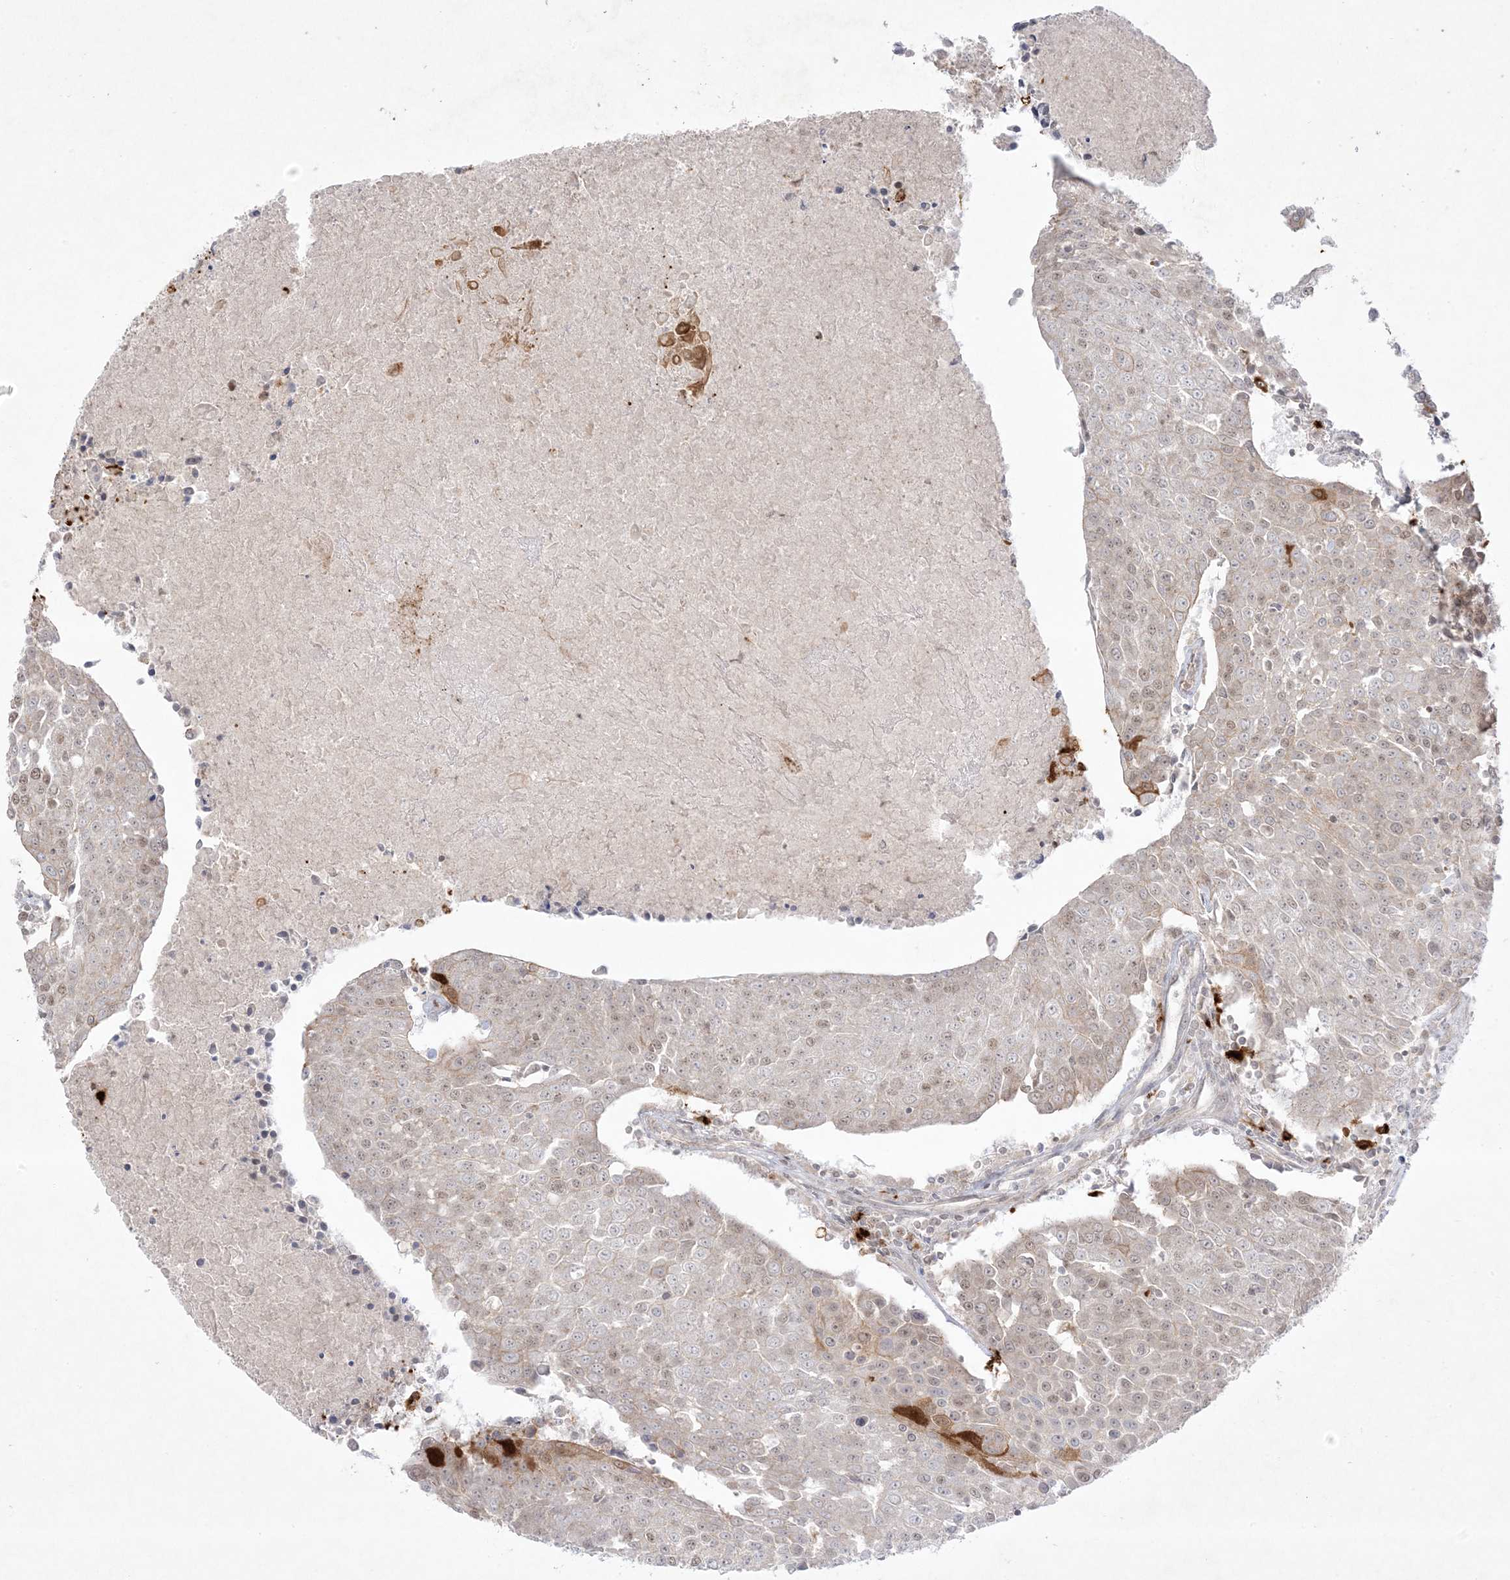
{"staining": {"intensity": "weak", "quantity": "25%-75%", "location": "cytoplasmic/membranous,nuclear"}, "tissue": "urothelial cancer", "cell_type": "Tumor cells", "image_type": "cancer", "snomed": [{"axis": "morphology", "description": "Urothelial carcinoma, High grade"}, {"axis": "topography", "description": "Urinary bladder"}], "caption": "Weak cytoplasmic/membranous and nuclear positivity is appreciated in approximately 25%-75% of tumor cells in urothelial carcinoma (high-grade).", "gene": "PTK6", "patient": {"sex": "female", "age": 85}}